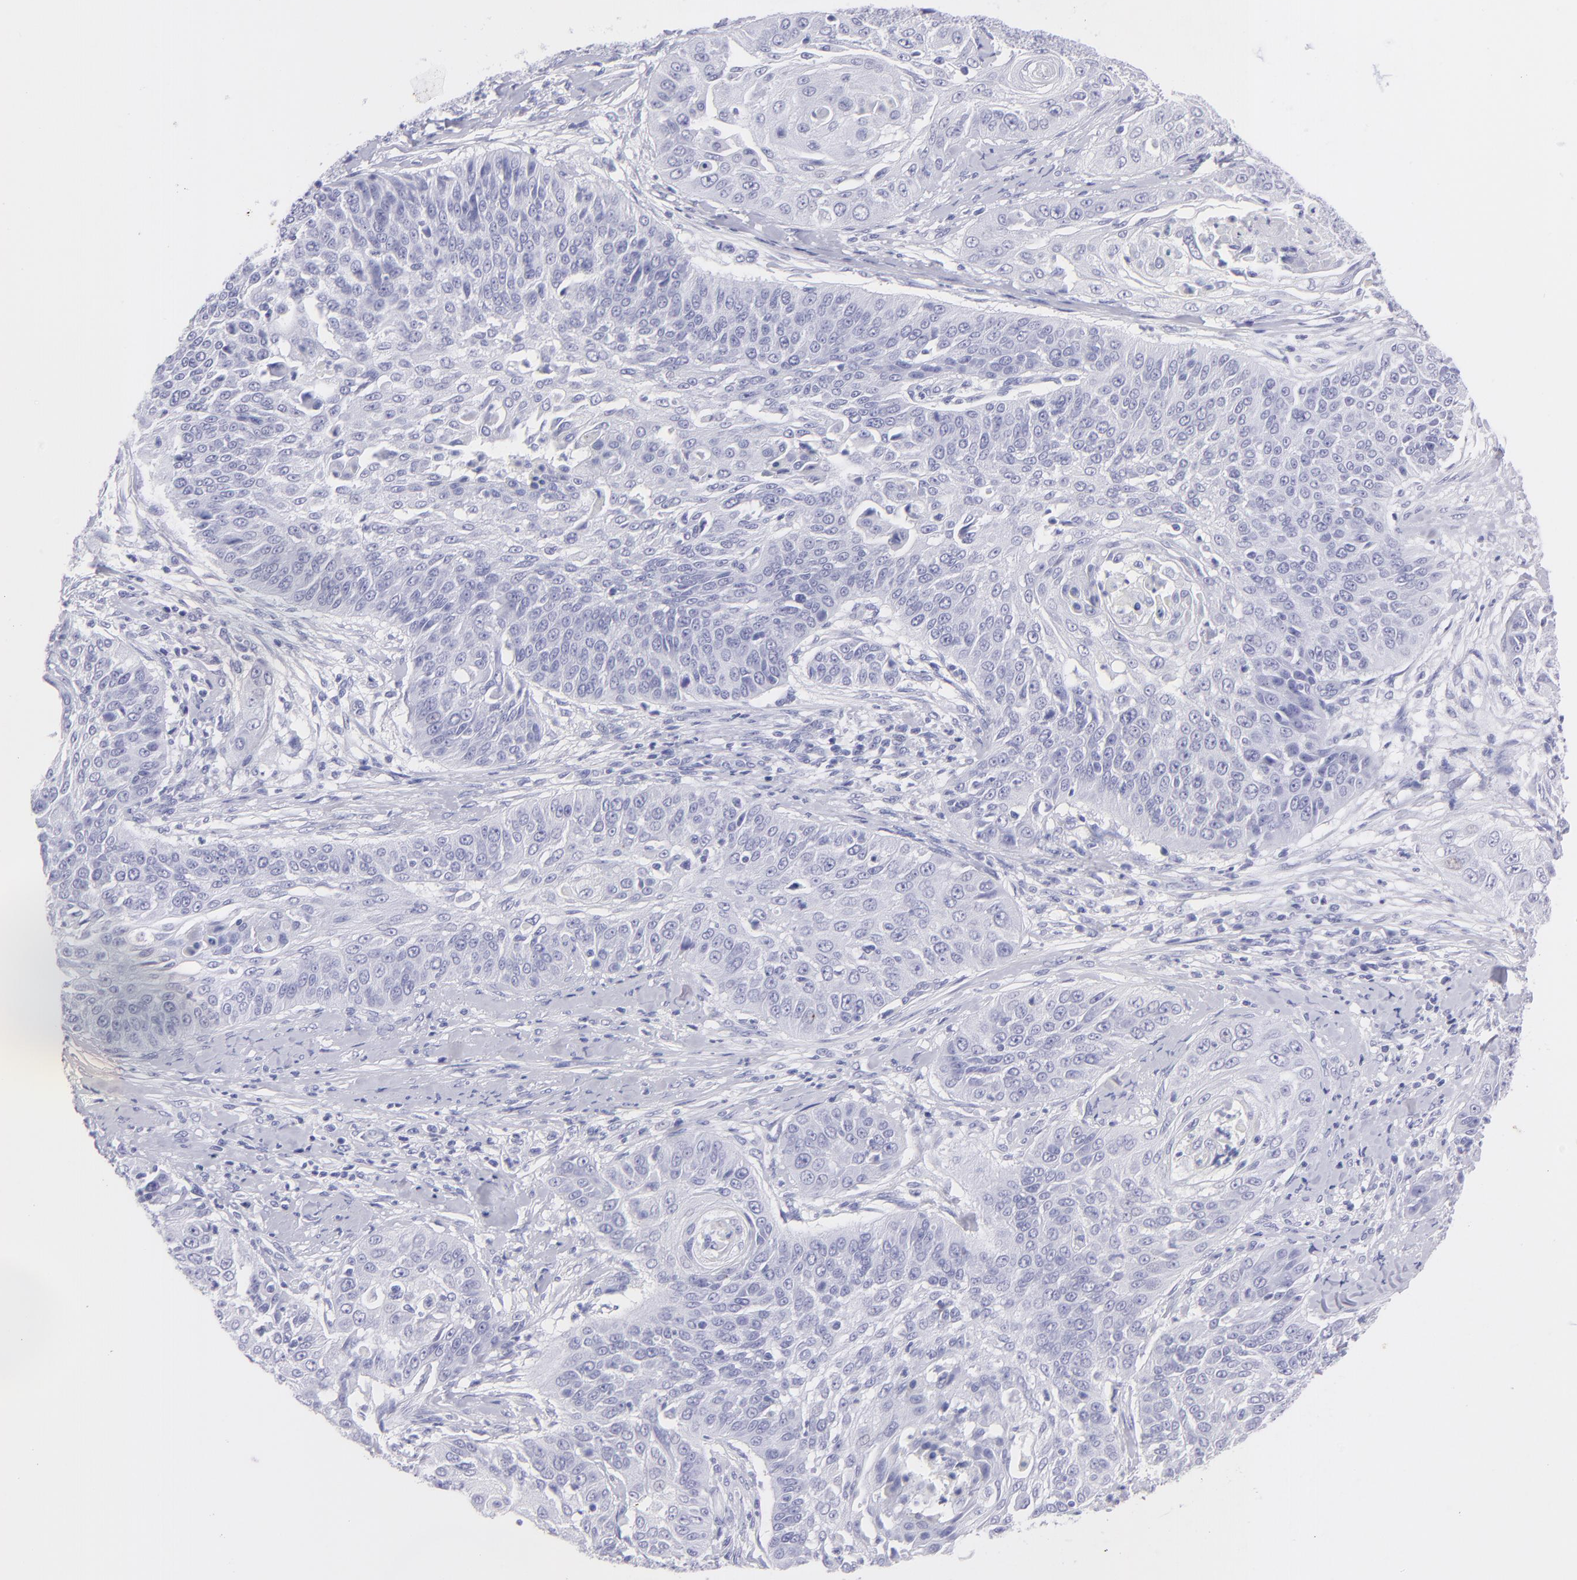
{"staining": {"intensity": "negative", "quantity": "none", "location": "none"}, "tissue": "cervical cancer", "cell_type": "Tumor cells", "image_type": "cancer", "snomed": [{"axis": "morphology", "description": "Squamous cell carcinoma, NOS"}, {"axis": "topography", "description": "Cervix"}], "caption": "There is no significant staining in tumor cells of cervical cancer.", "gene": "CNP", "patient": {"sex": "female", "age": 64}}